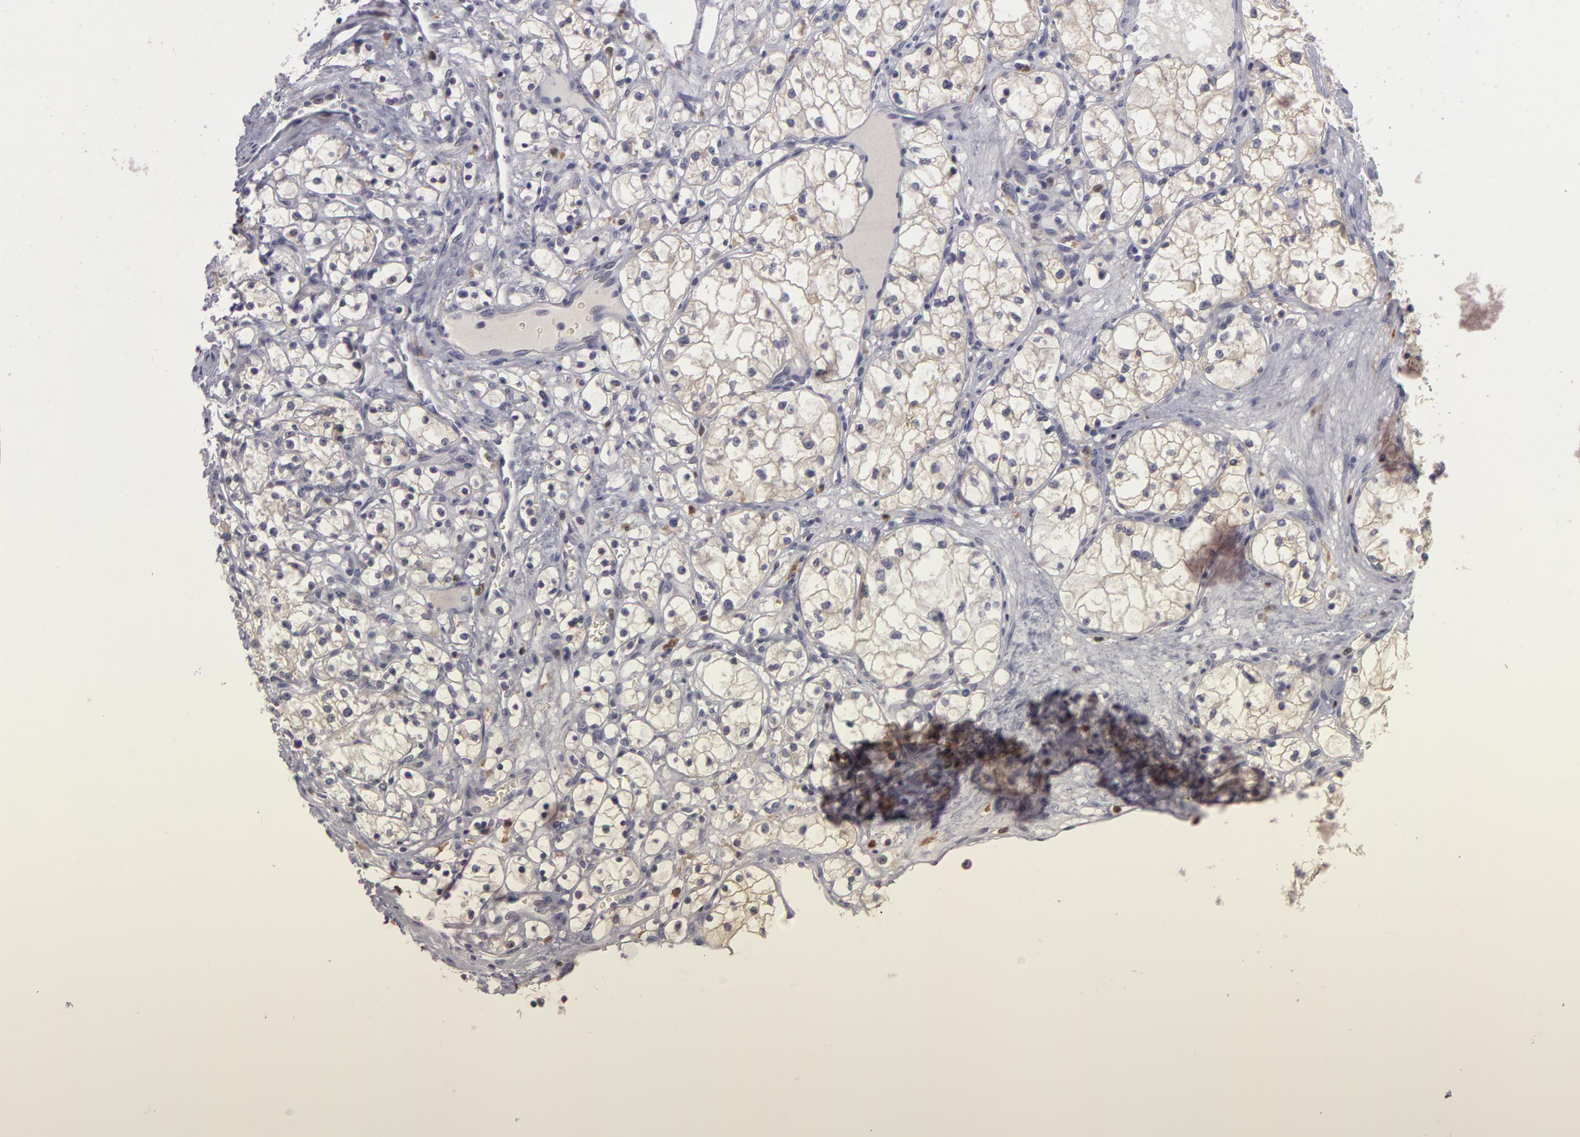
{"staining": {"intensity": "negative", "quantity": "none", "location": "none"}, "tissue": "renal cancer", "cell_type": "Tumor cells", "image_type": "cancer", "snomed": [{"axis": "morphology", "description": "Adenocarcinoma, NOS"}, {"axis": "topography", "description": "Kidney"}], "caption": "There is no significant expression in tumor cells of renal cancer (adenocarcinoma).", "gene": "GNPDA1", "patient": {"sex": "male", "age": 61}}